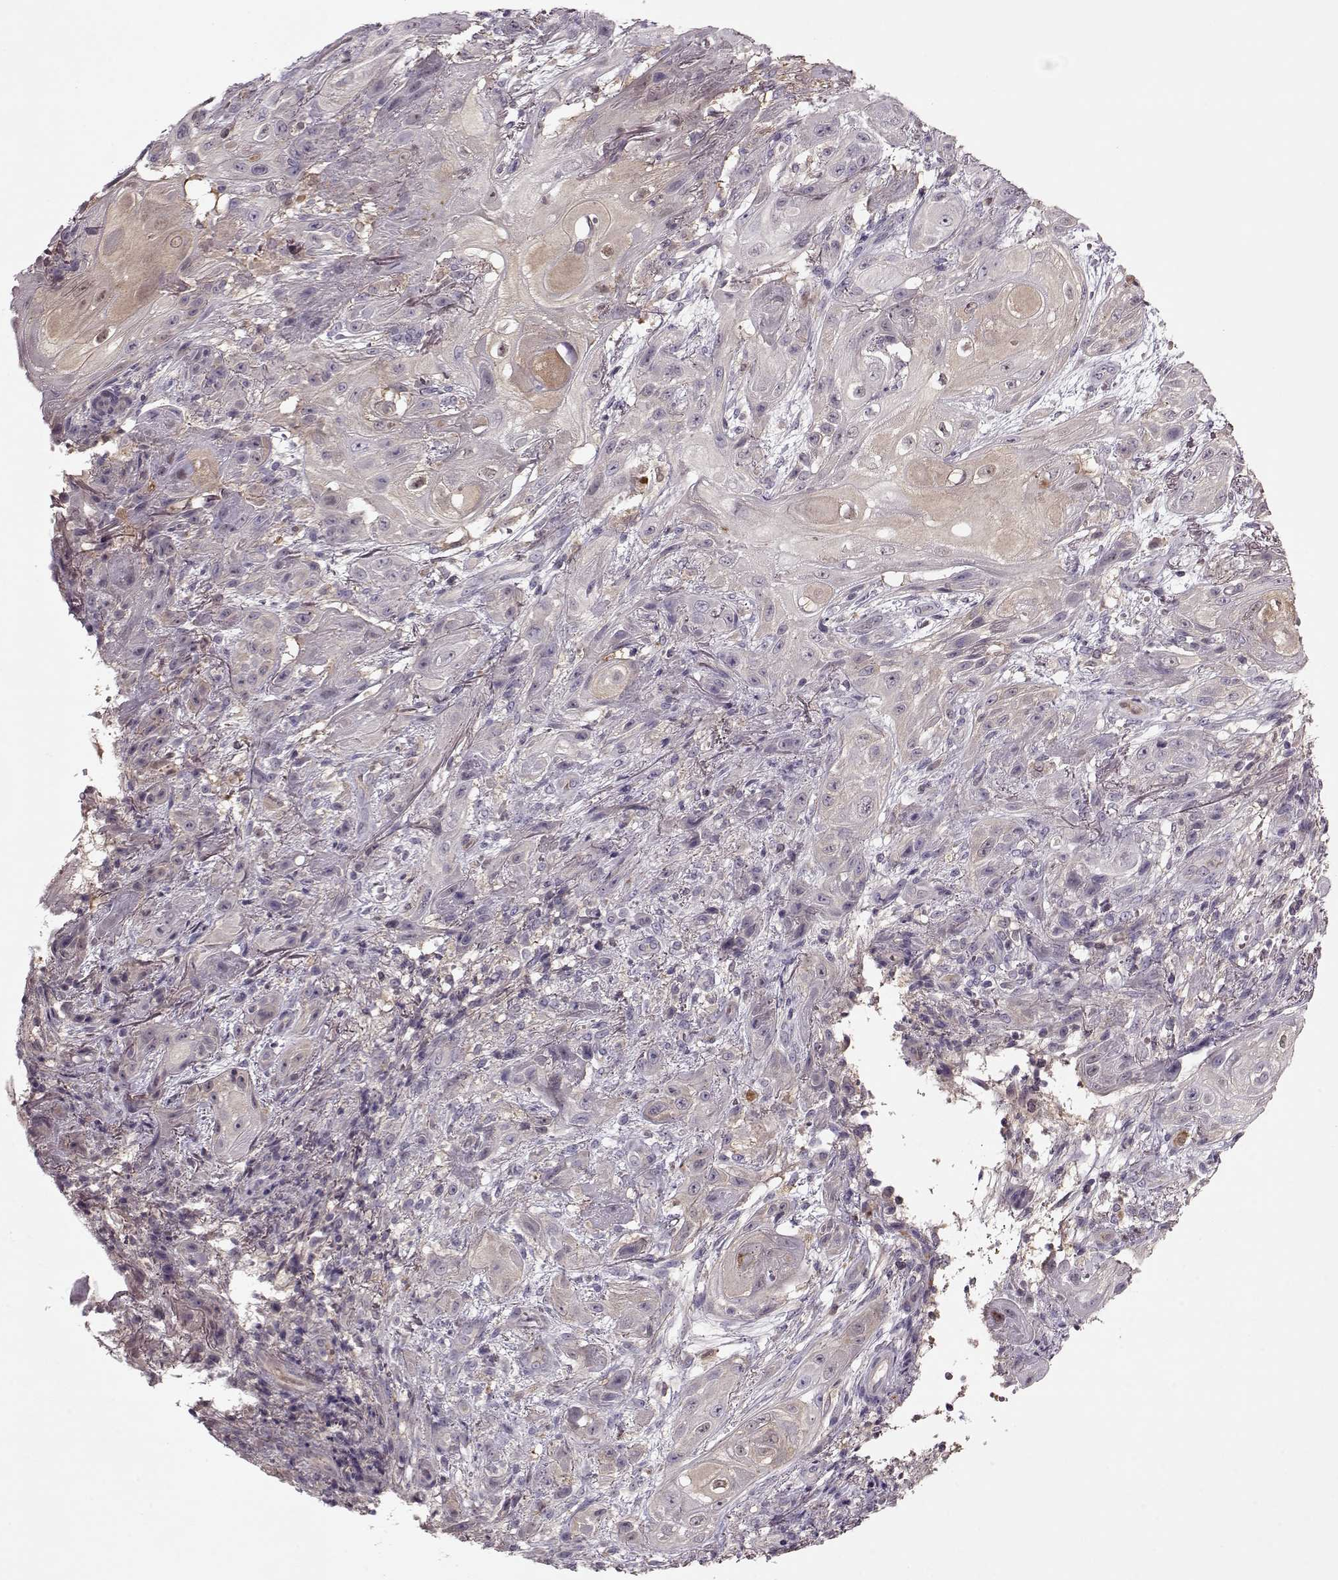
{"staining": {"intensity": "weak", "quantity": "25%-75%", "location": "cytoplasmic/membranous"}, "tissue": "skin cancer", "cell_type": "Tumor cells", "image_type": "cancer", "snomed": [{"axis": "morphology", "description": "Squamous cell carcinoma, NOS"}, {"axis": "topography", "description": "Skin"}], "caption": "This micrograph exhibits immunohistochemistry staining of squamous cell carcinoma (skin), with low weak cytoplasmic/membranous staining in approximately 25%-75% of tumor cells.", "gene": "ACOT11", "patient": {"sex": "male", "age": 62}}